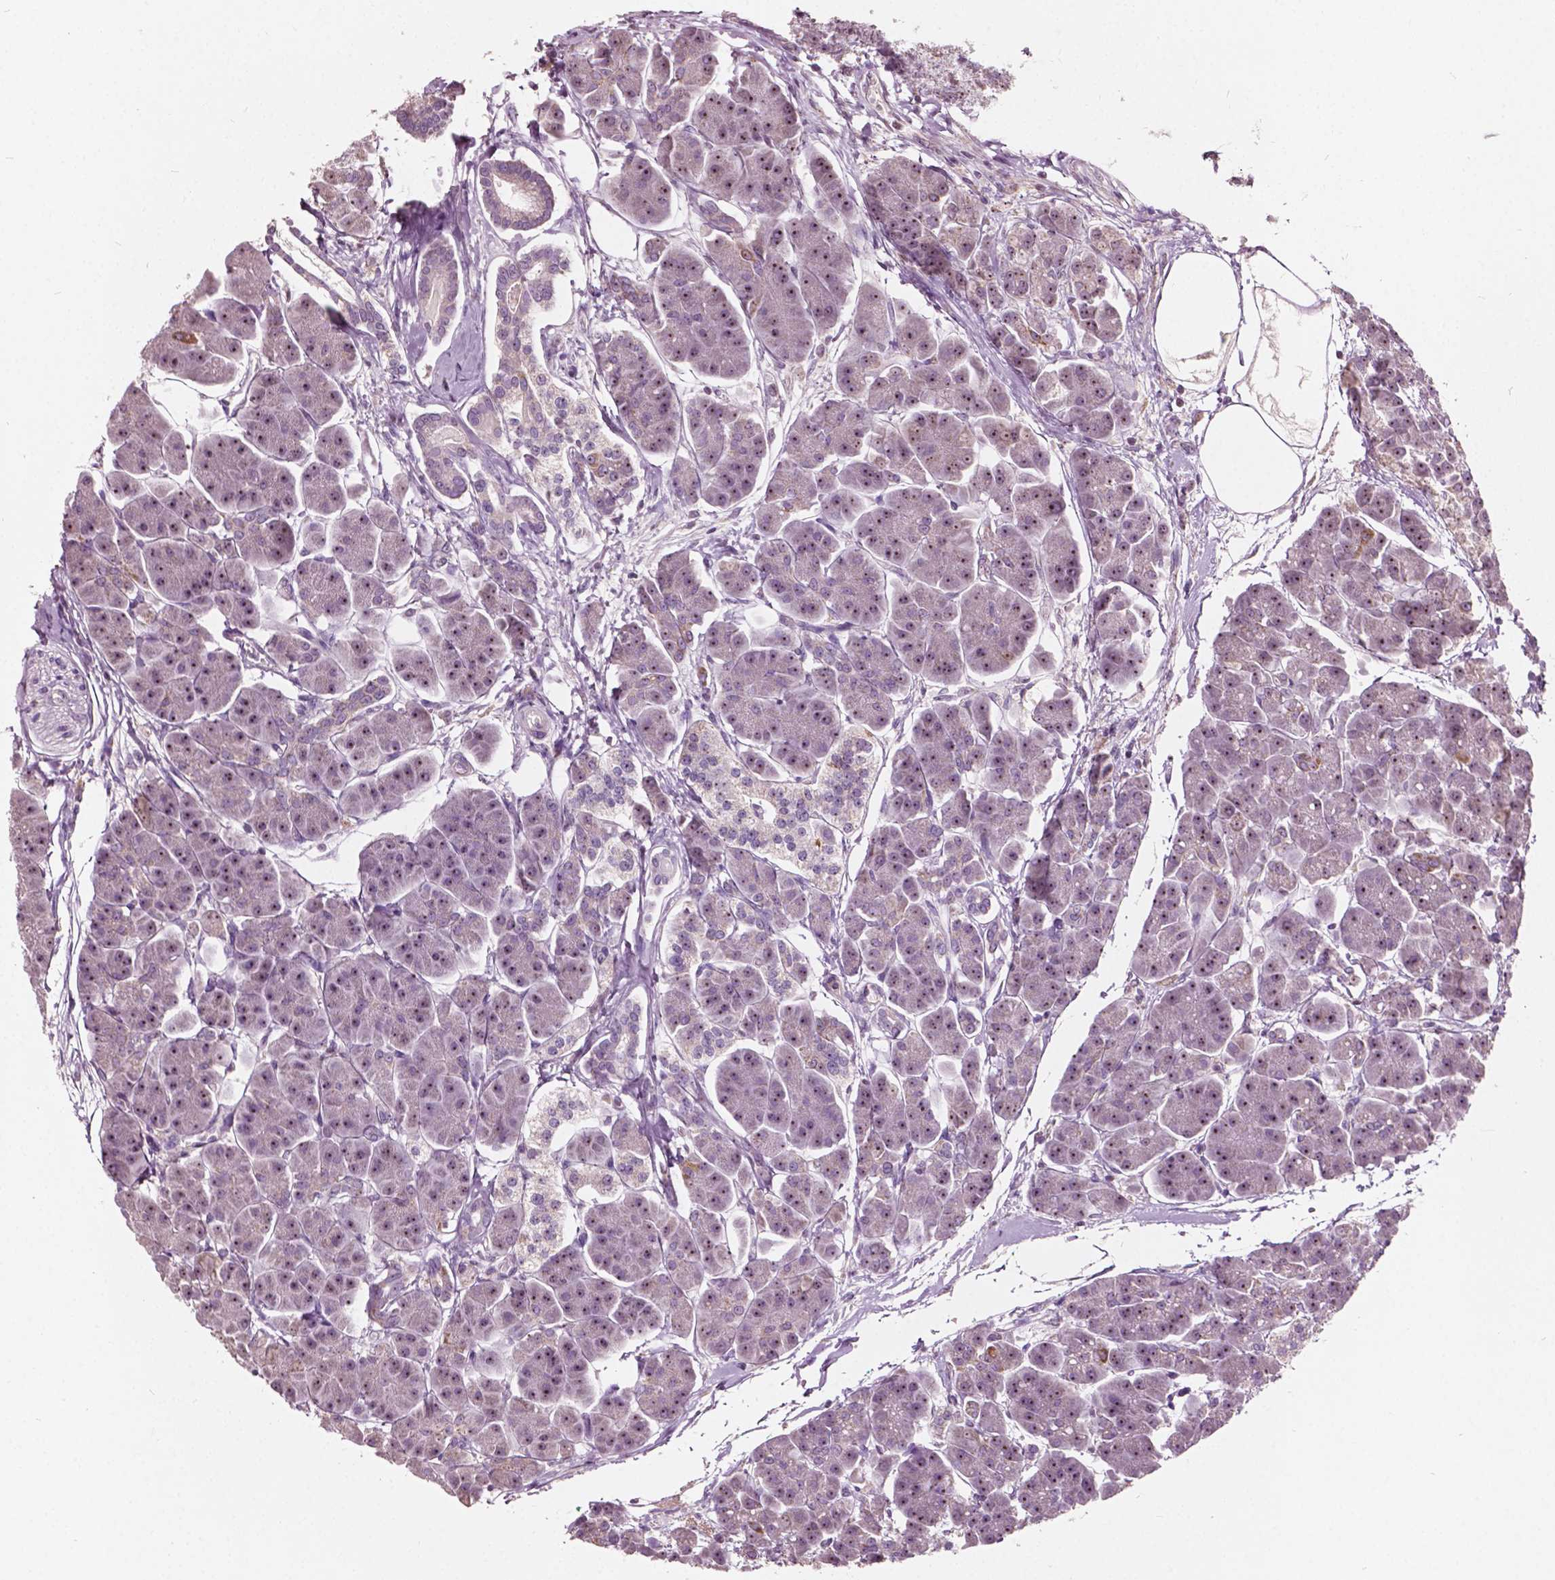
{"staining": {"intensity": "weak", "quantity": ">75%", "location": "nuclear"}, "tissue": "pancreas", "cell_type": "Exocrine glandular cells", "image_type": "normal", "snomed": [{"axis": "morphology", "description": "Normal tissue, NOS"}, {"axis": "topography", "description": "Adipose tissue"}, {"axis": "topography", "description": "Pancreas"}, {"axis": "topography", "description": "Peripheral nerve tissue"}], "caption": "Weak nuclear expression is identified in about >75% of exocrine glandular cells in unremarkable pancreas. (IHC, brightfield microscopy, high magnification).", "gene": "ODF3L2", "patient": {"sex": "female", "age": 58}}